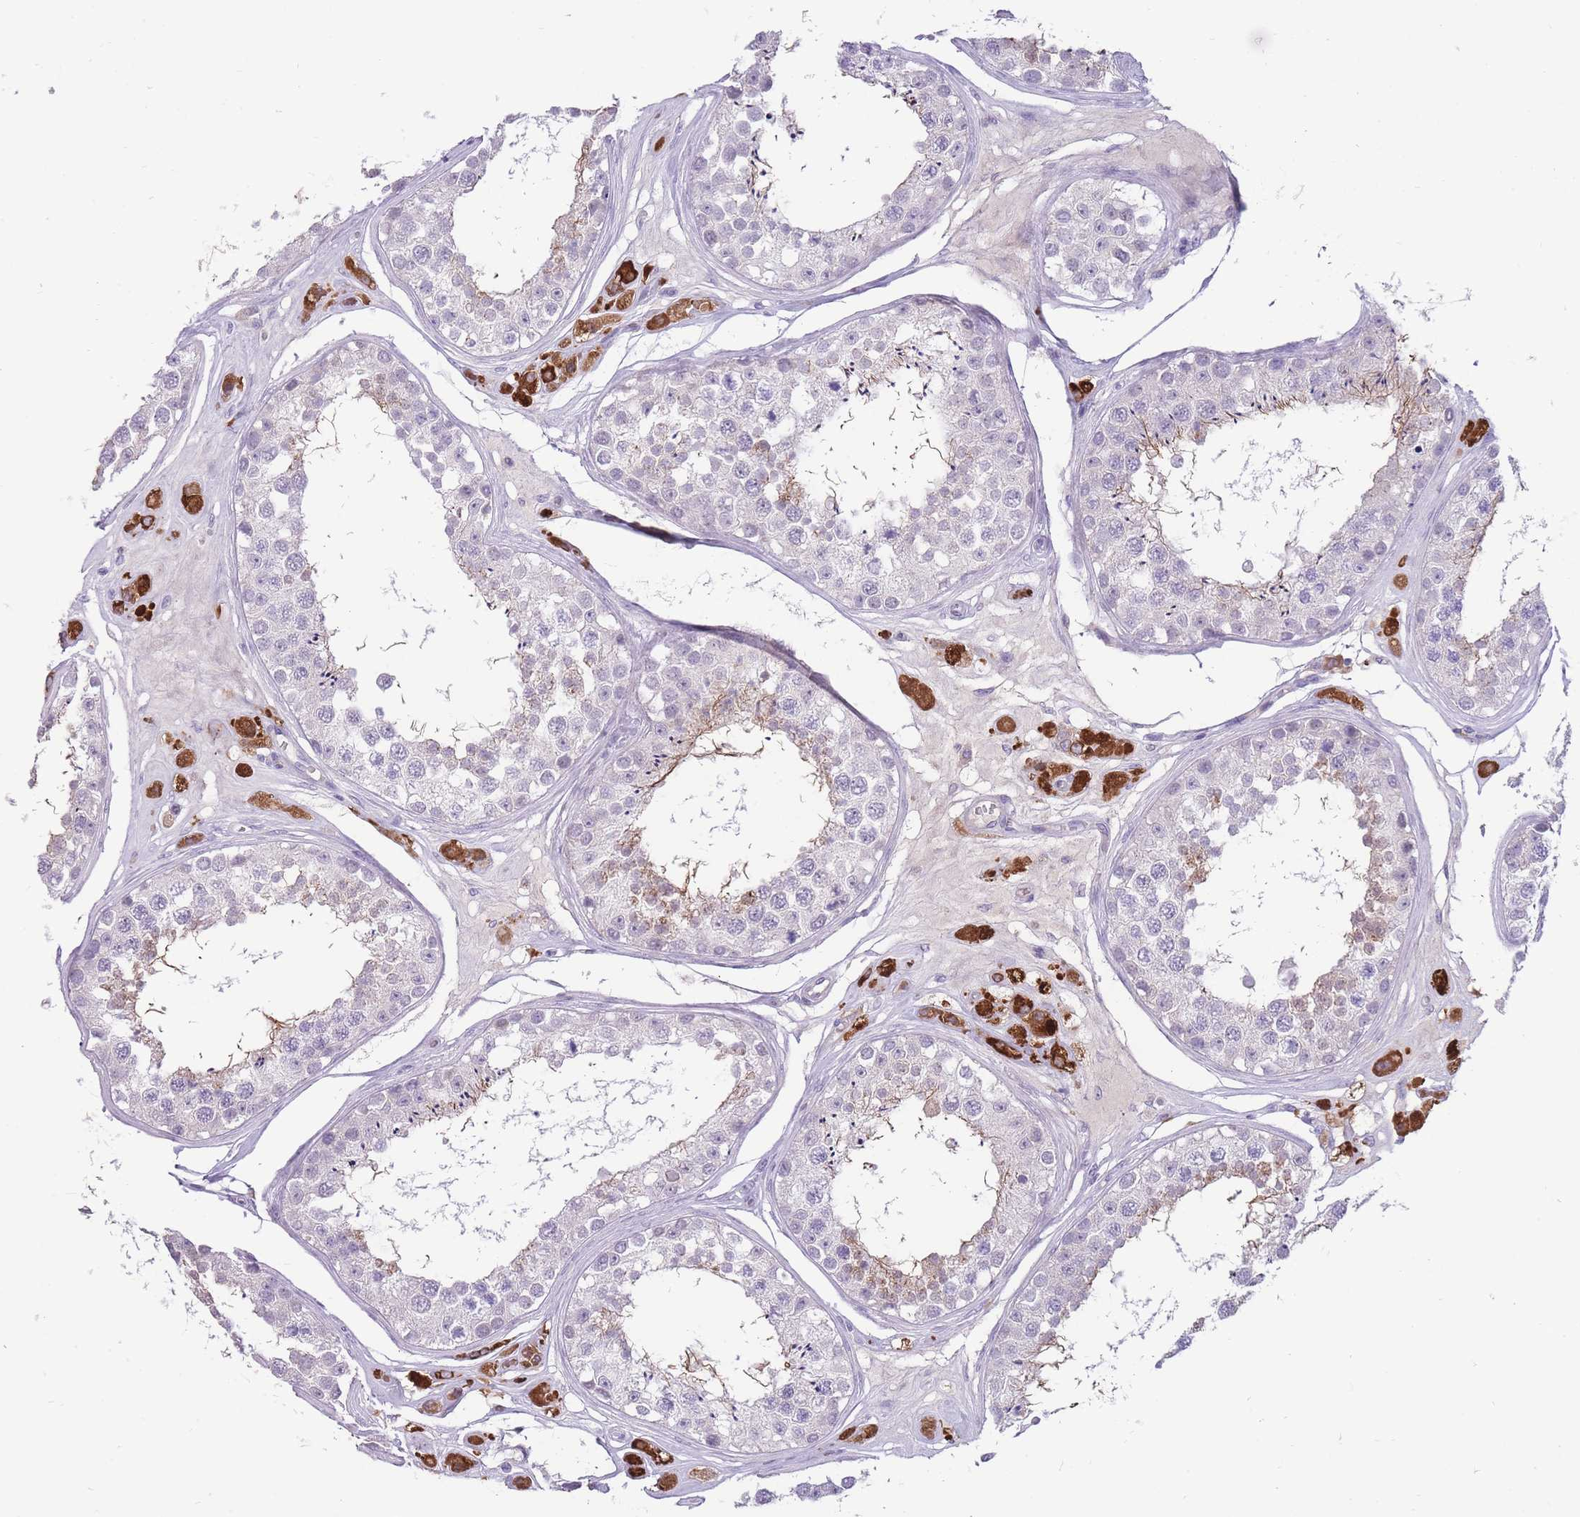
{"staining": {"intensity": "negative", "quantity": "none", "location": "none"}, "tissue": "testis", "cell_type": "Cells in seminiferous ducts", "image_type": "normal", "snomed": [{"axis": "morphology", "description": "Normal tissue, NOS"}, {"axis": "topography", "description": "Testis"}], "caption": "Immunohistochemistry of unremarkable human testis displays no staining in cells in seminiferous ducts.", "gene": "ERICH4", "patient": {"sex": "male", "age": 25}}